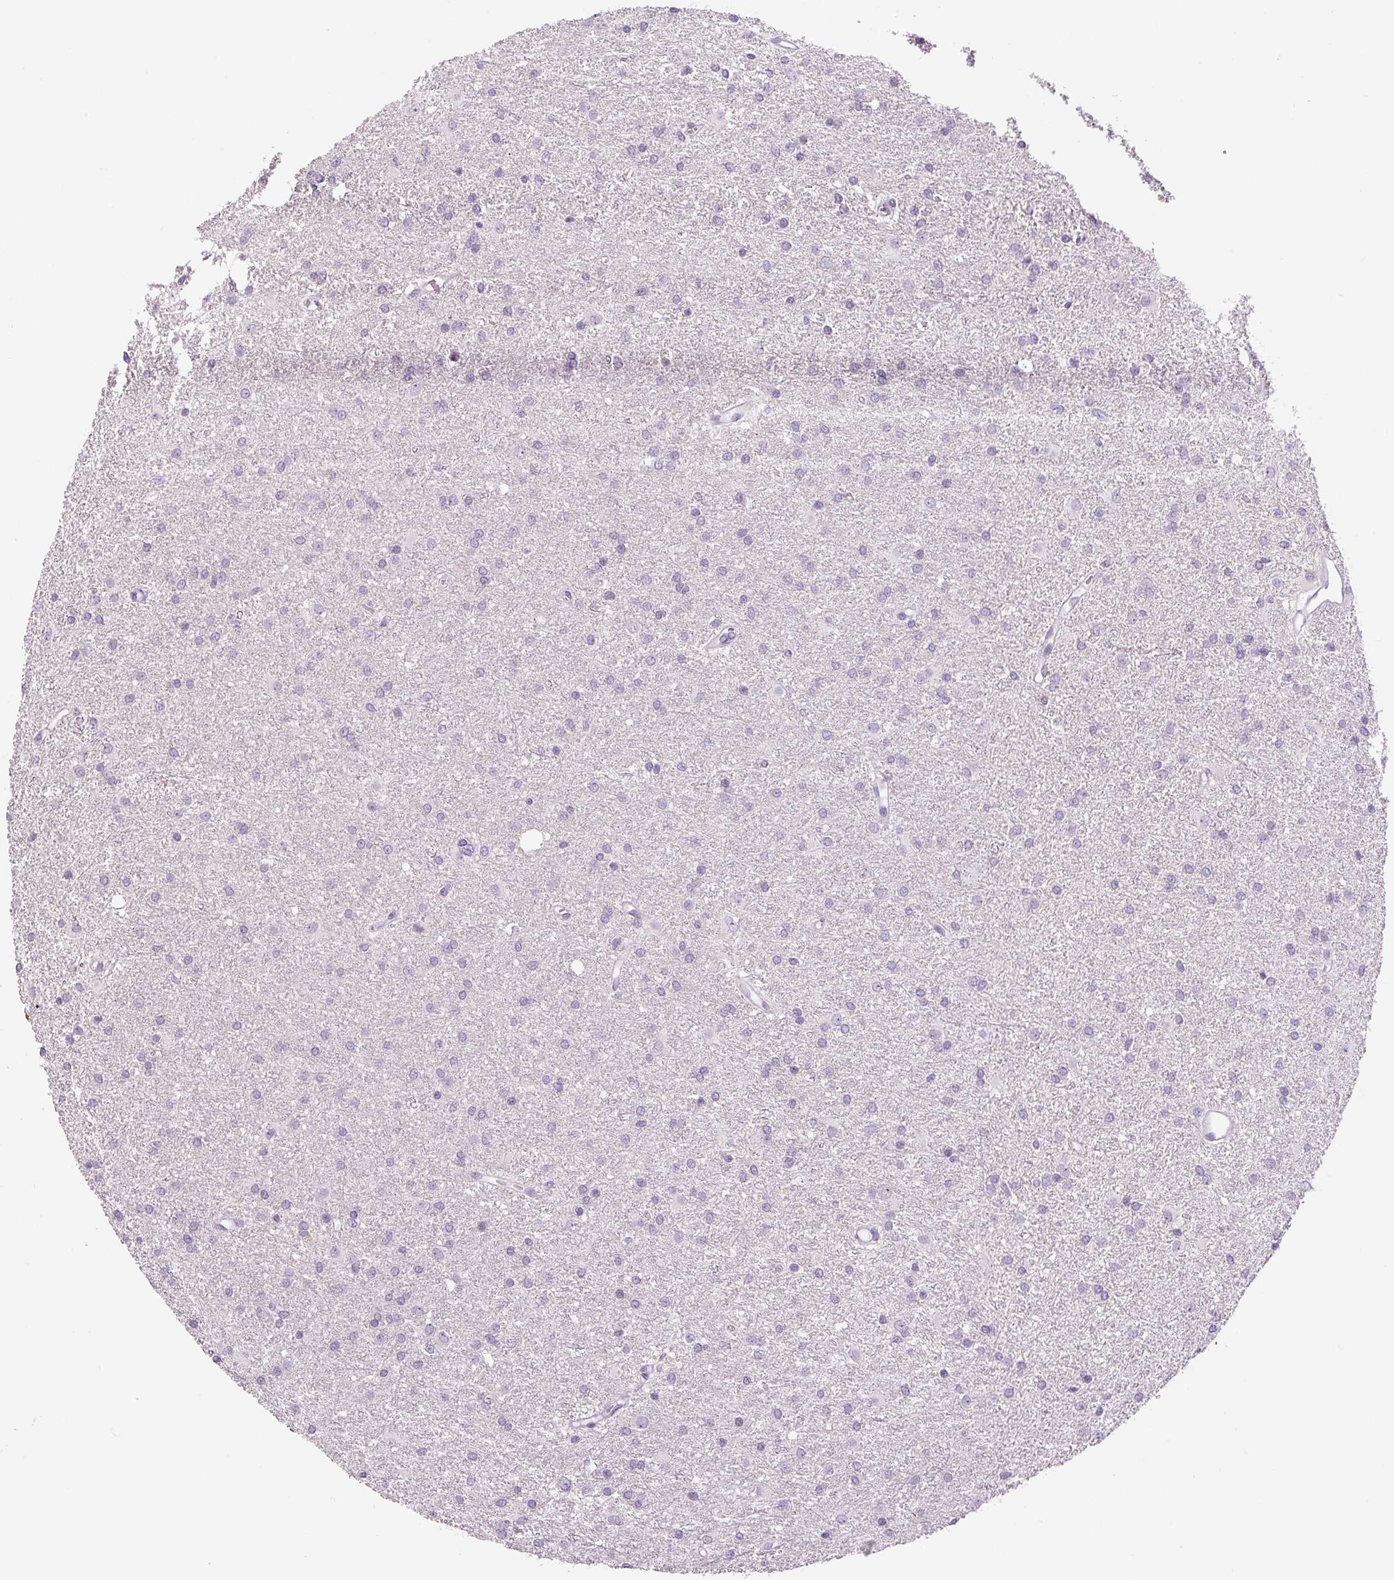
{"staining": {"intensity": "negative", "quantity": "none", "location": "none"}, "tissue": "glioma", "cell_type": "Tumor cells", "image_type": "cancer", "snomed": [{"axis": "morphology", "description": "Glioma, malignant, High grade"}, {"axis": "topography", "description": "Brain"}], "caption": "Immunohistochemical staining of malignant glioma (high-grade) demonstrates no significant expression in tumor cells.", "gene": "FUT10", "patient": {"sex": "female", "age": 50}}